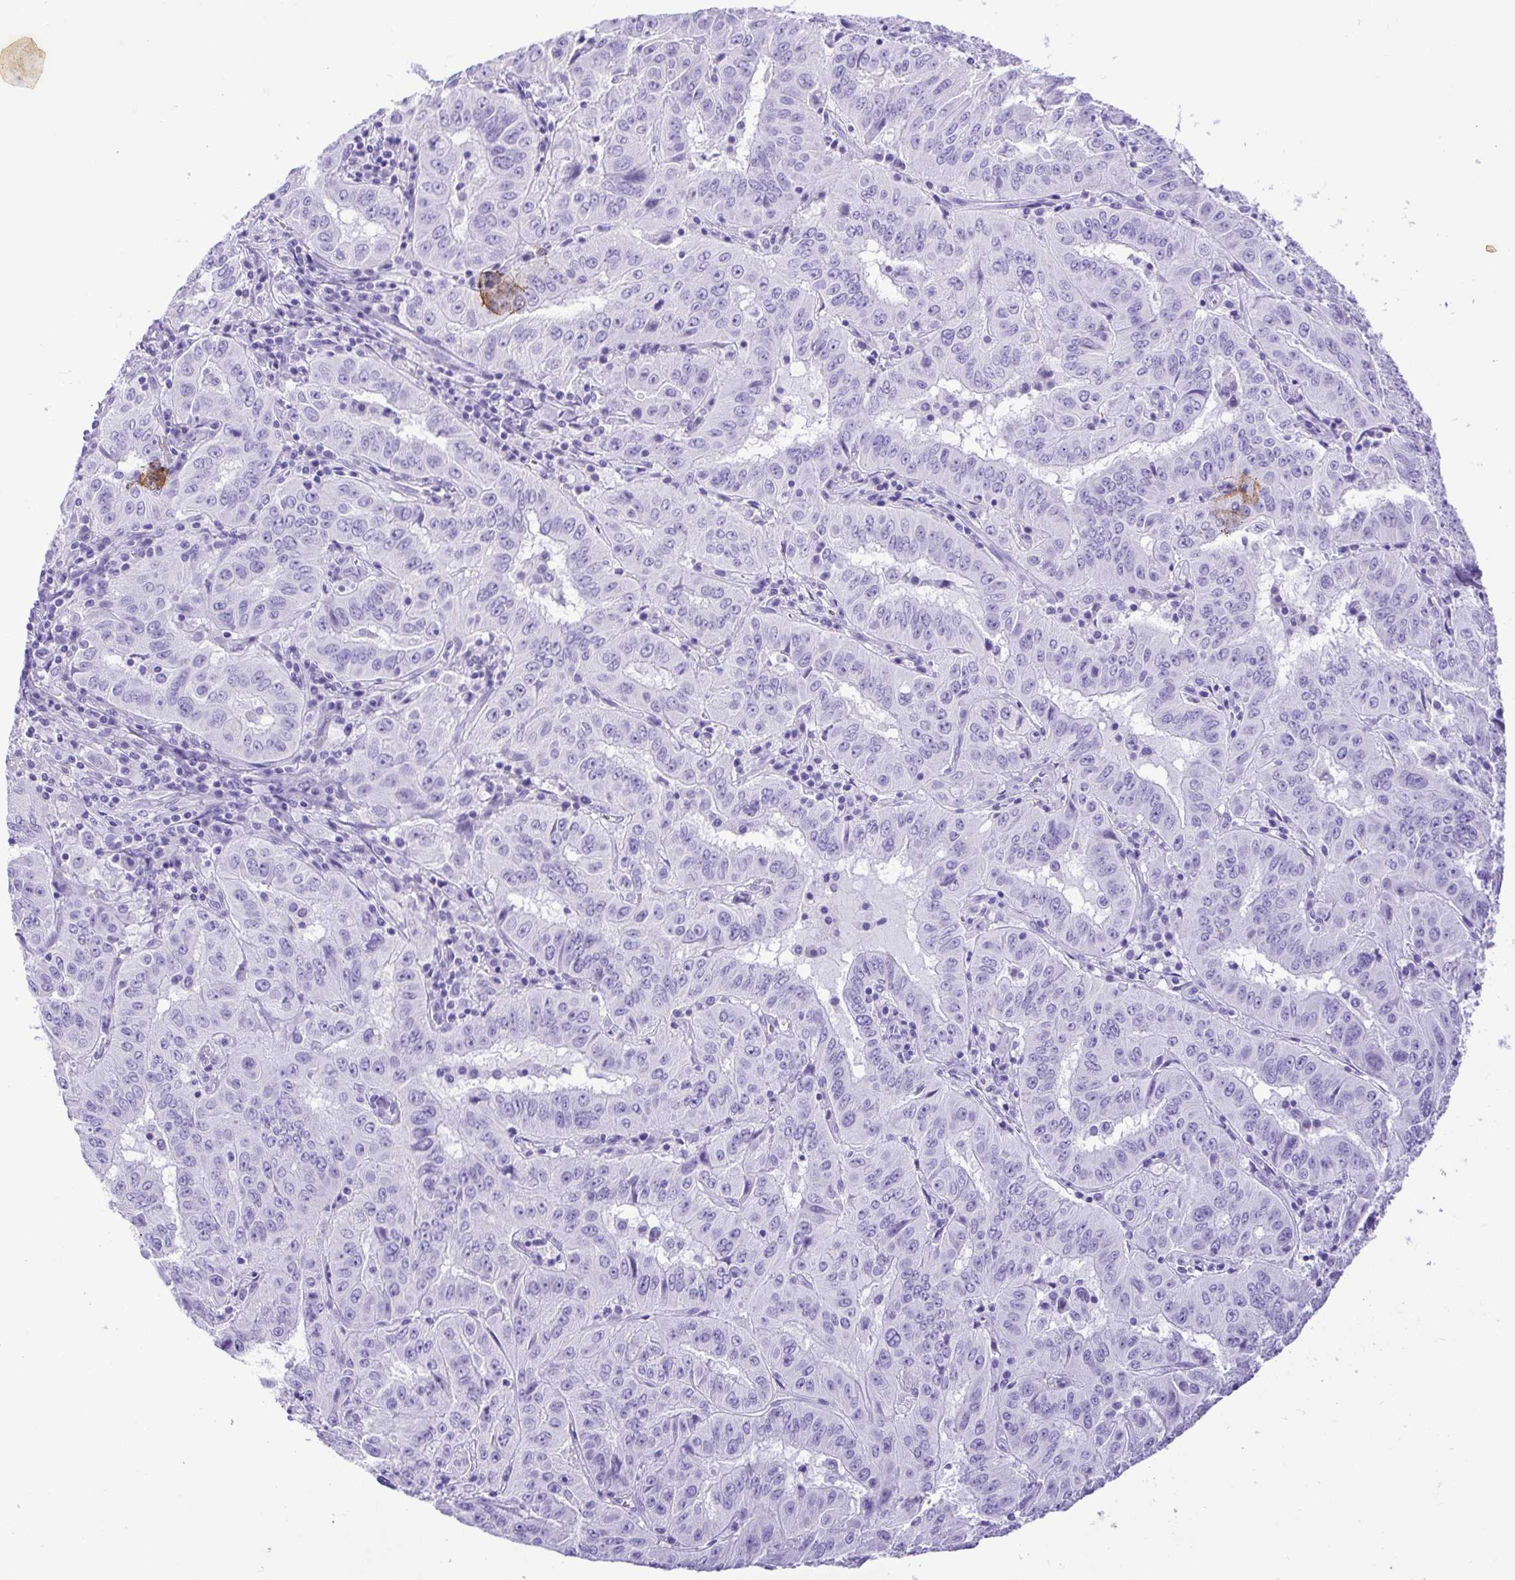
{"staining": {"intensity": "negative", "quantity": "none", "location": "none"}, "tissue": "pancreatic cancer", "cell_type": "Tumor cells", "image_type": "cancer", "snomed": [{"axis": "morphology", "description": "Adenocarcinoma, NOS"}, {"axis": "topography", "description": "Pancreas"}], "caption": "The photomicrograph demonstrates no significant expression in tumor cells of pancreatic cancer (adenocarcinoma).", "gene": "CDSN", "patient": {"sex": "male", "age": 63}}